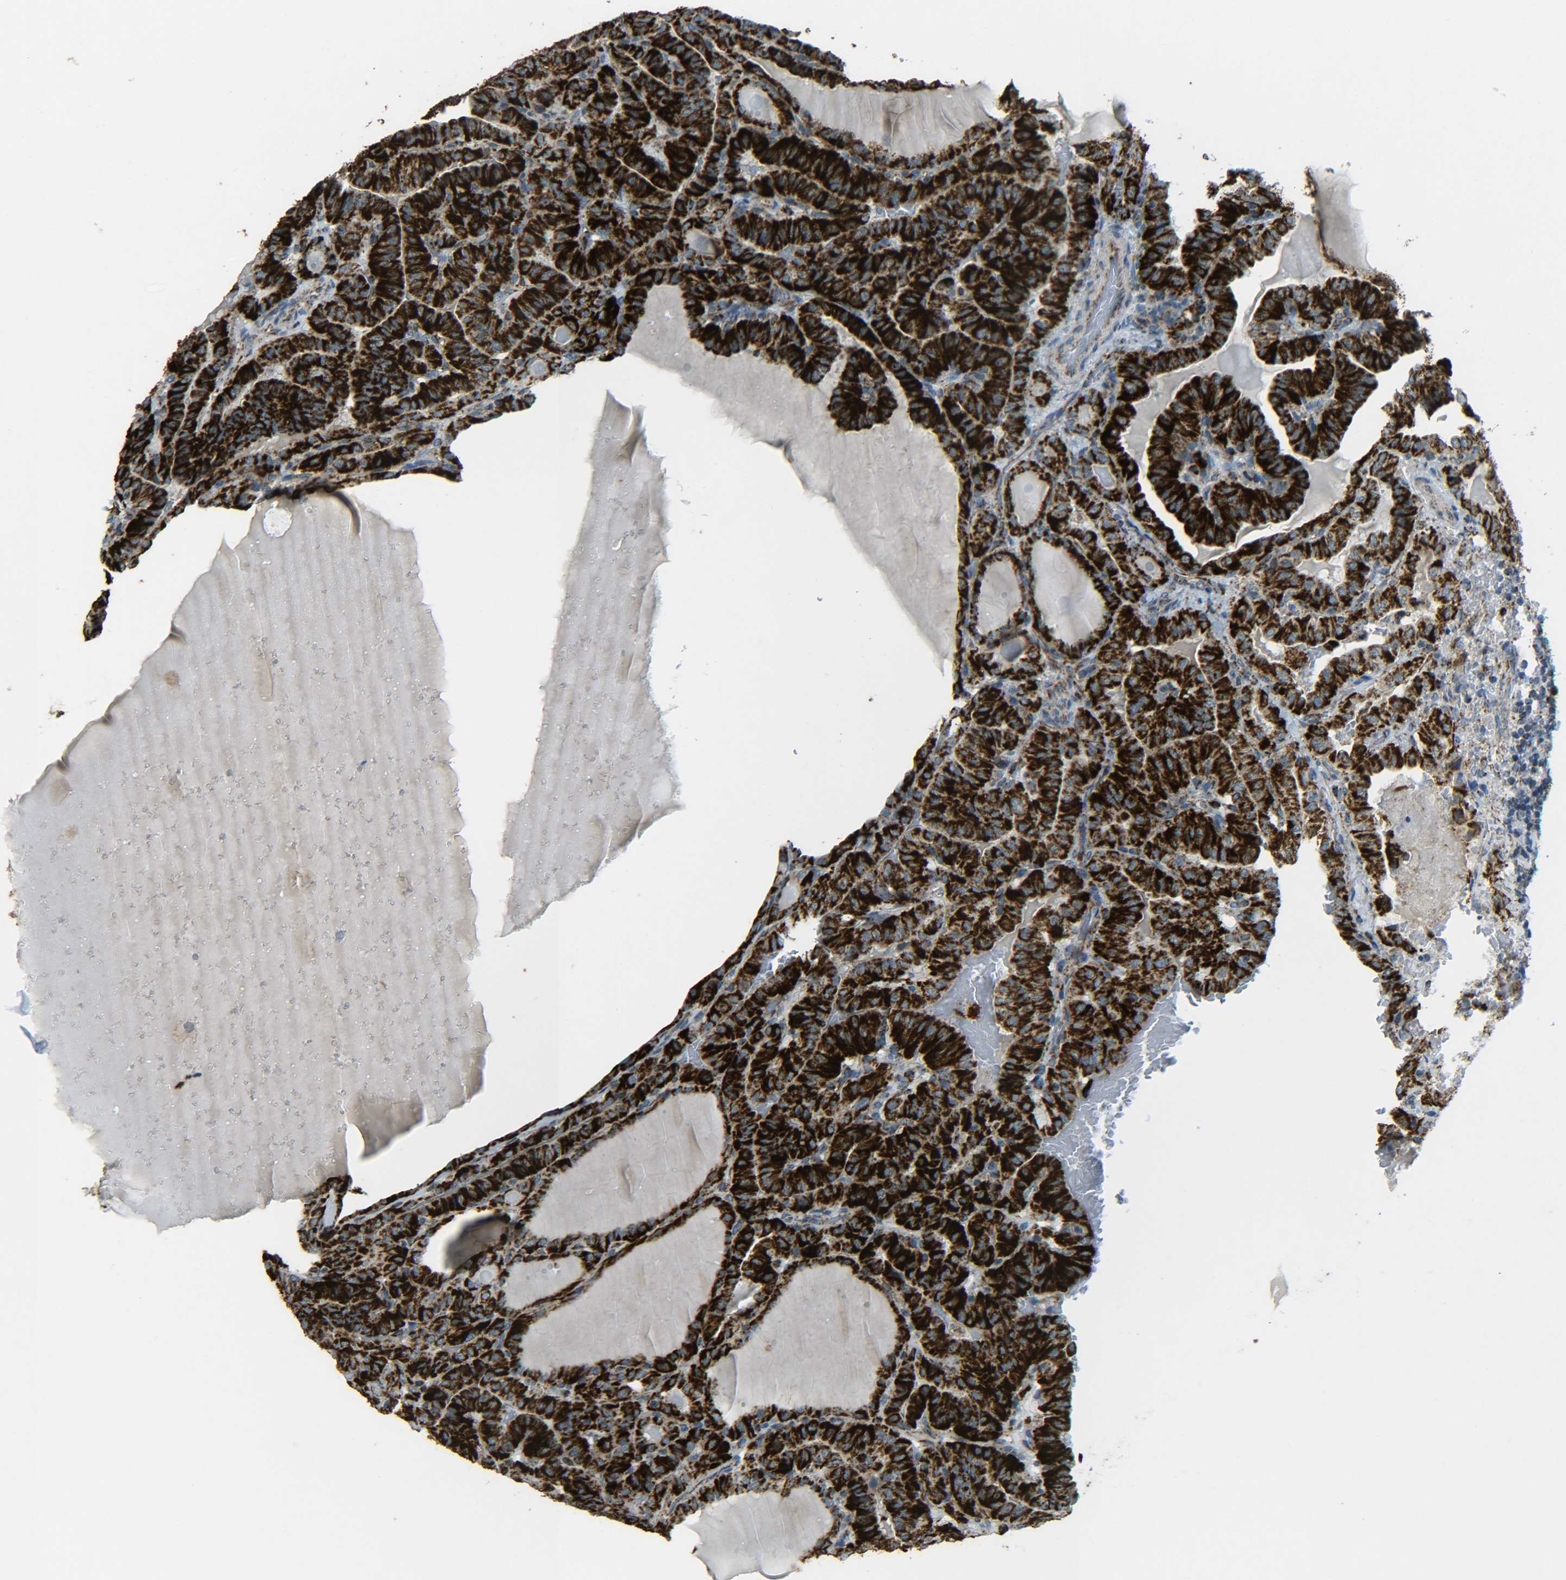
{"staining": {"intensity": "strong", "quantity": ">75%", "location": "cytoplasmic/membranous"}, "tissue": "thyroid cancer", "cell_type": "Tumor cells", "image_type": "cancer", "snomed": [{"axis": "morphology", "description": "Papillary adenocarcinoma, NOS"}, {"axis": "topography", "description": "Thyroid gland"}], "caption": "Tumor cells display strong cytoplasmic/membranous expression in about >75% of cells in thyroid cancer (papillary adenocarcinoma).", "gene": "CYB5R1", "patient": {"sex": "male", "age": 77}}